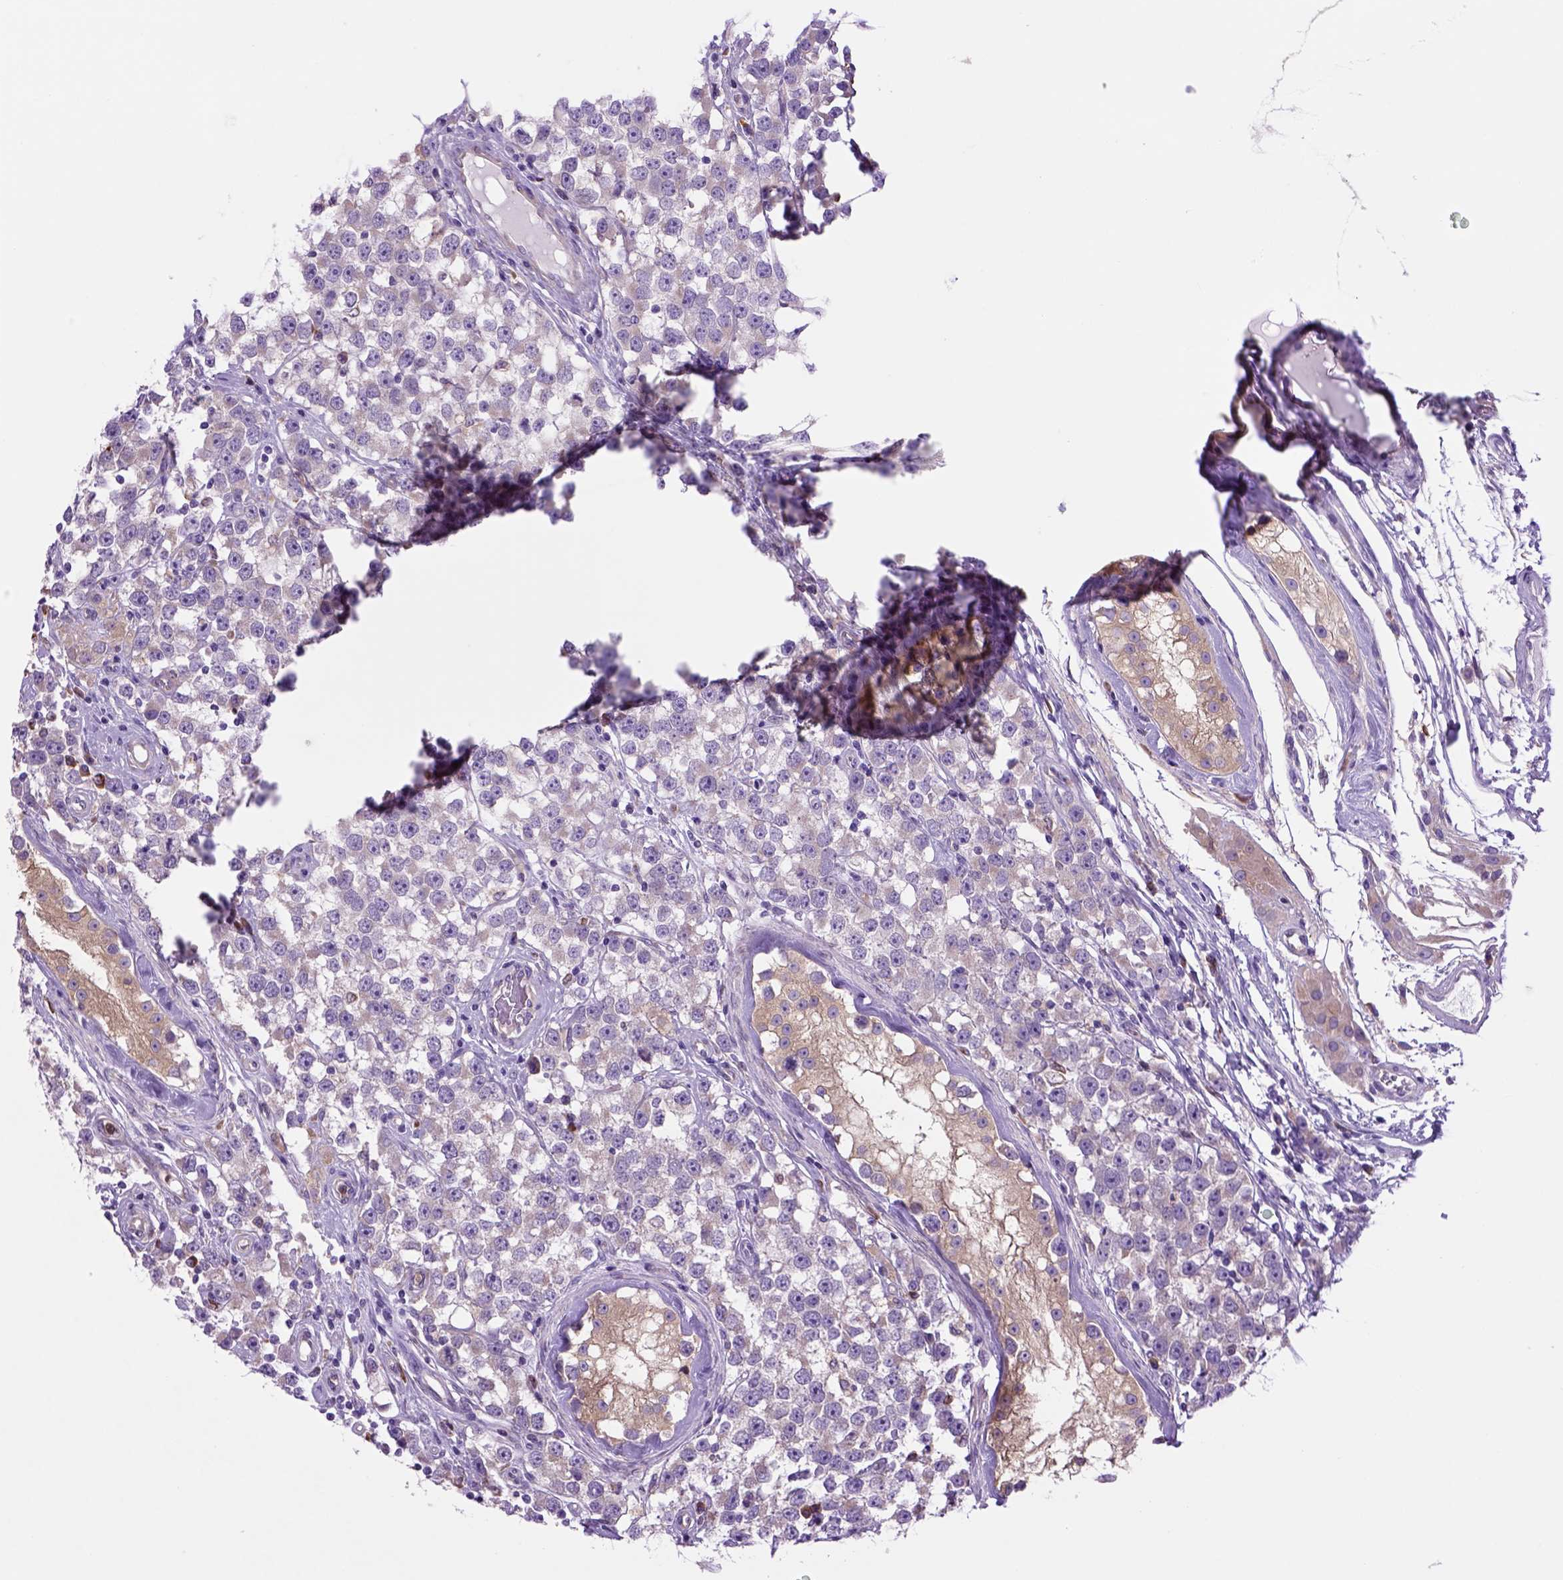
{"staining": {"intensity": "weak", "quantity": "25%-75%", "location": "cytoplasmic/membranous"}, "tissue": "testis cancer", "cell_type": "Tumor cells", "image_type": "cancer", "snomed": [{"axis": "morphology", "description": "Seminoma, NOS"}, {"axis": "topography", "description": "Testis"}], "caption": "Immunohistochemistry histopathology image of neoplastic tissue: testis seminoma stained using immunohistochemistry (IHC) demonstrates low levels of weak protein expression localized specifically in the cytoplasmic/membranous of tumor cells, appearing as a cytoplasmic/membranous brown color.", "gene": "PIAS3", "patient": {"sex": "male", "age": 34}}